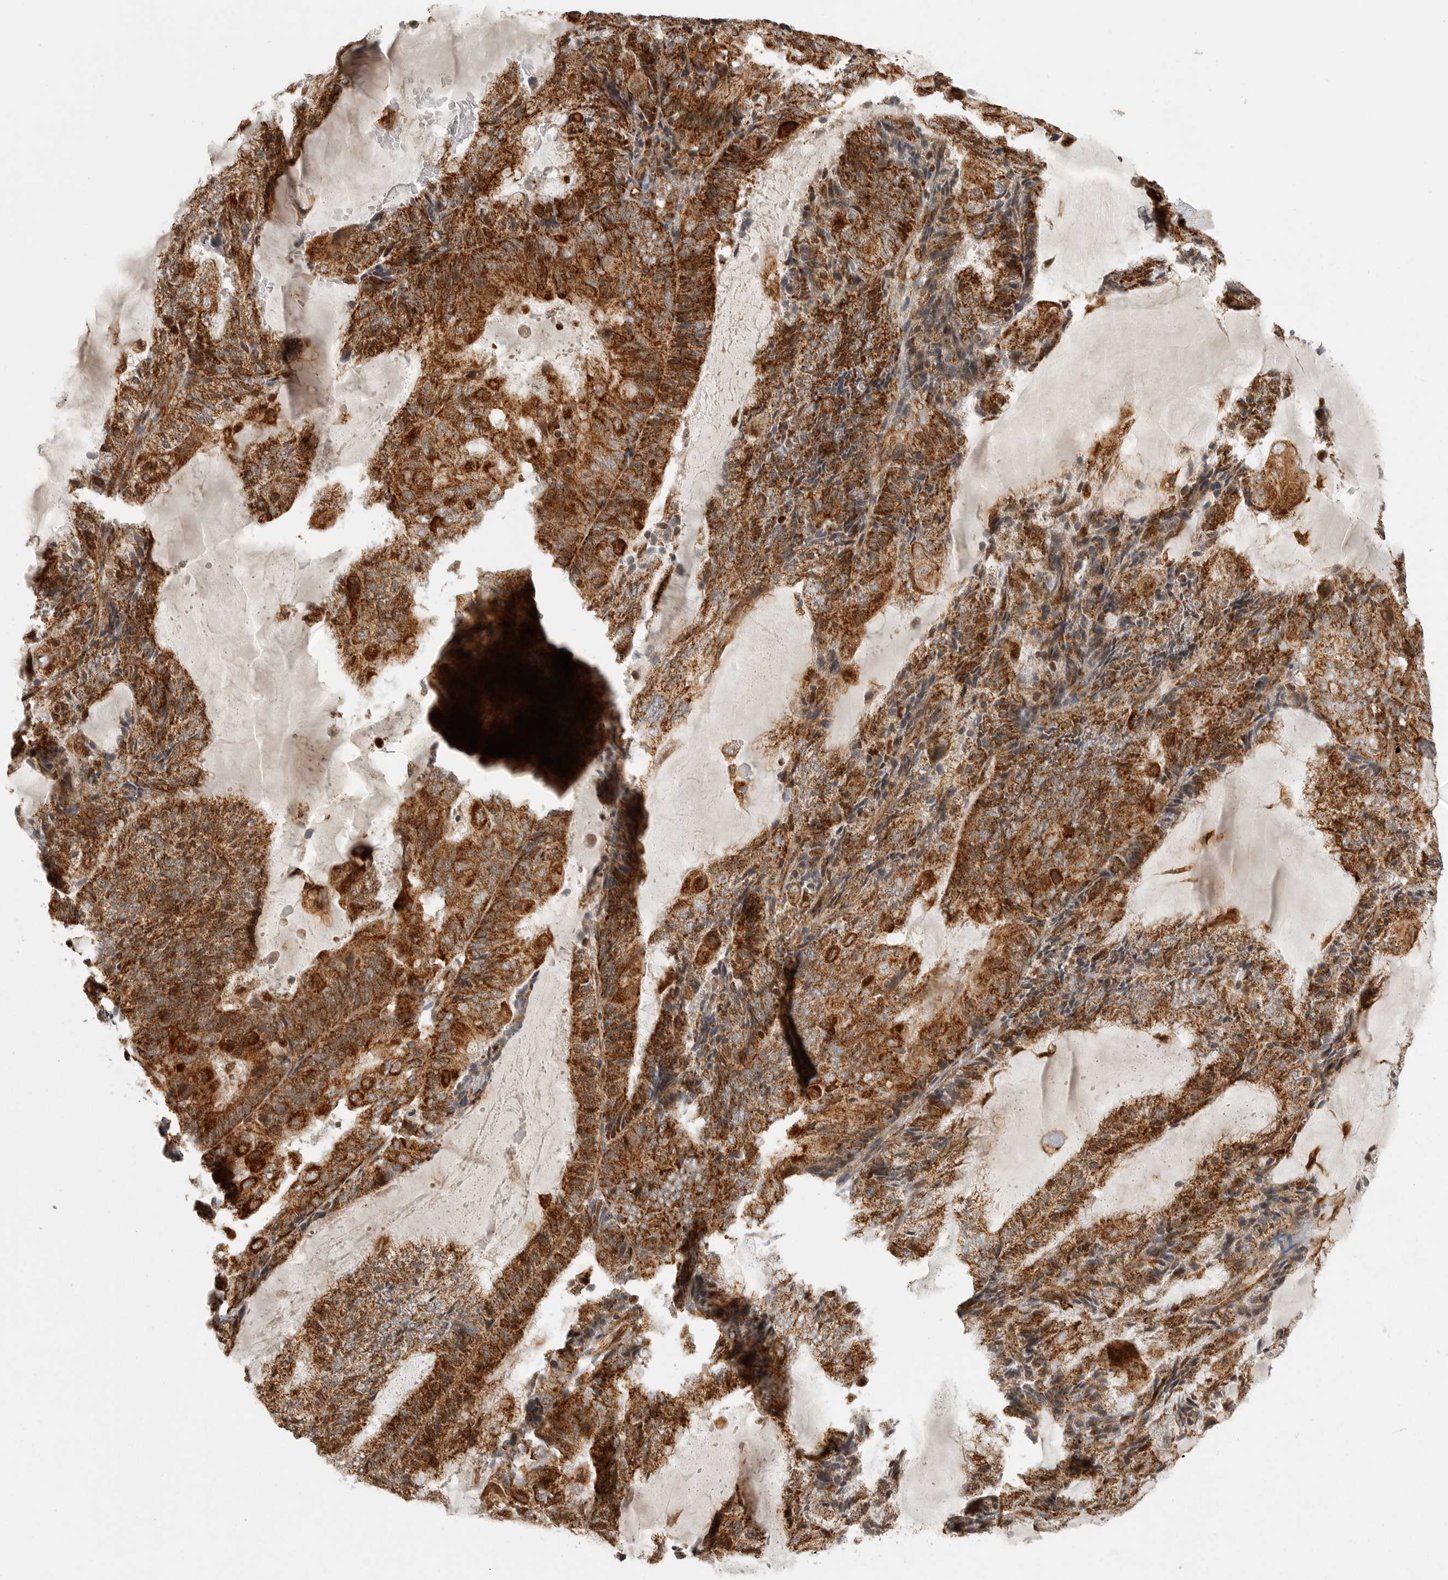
{"staining": {"intensity": "strong", "quantity": ">75%", "location": "cytoplasmic/membranous"}, "tissue": "endometrial cancer", "cell_type": "Tumor cells", "image_type": "cancer", "snomed": [{"axis": "morphology", "description": "Adenocarcinoma, NOS"}, {"axis": "topography", "description": "Endometrium"}], "caption": "A brown stain highlights strong cytoplasmic/membranous expression of a protein in endometrial cancer (adenocarcinoma) tumor cells. The staining is performed using DAB (3,3'-diaminobenzidine) brown chromogen to label protein expression. The nuclei are counter-stained blue using hematoxylin.", "gene": "NARS2", "patient": {"sex": "female", "age": 81}}